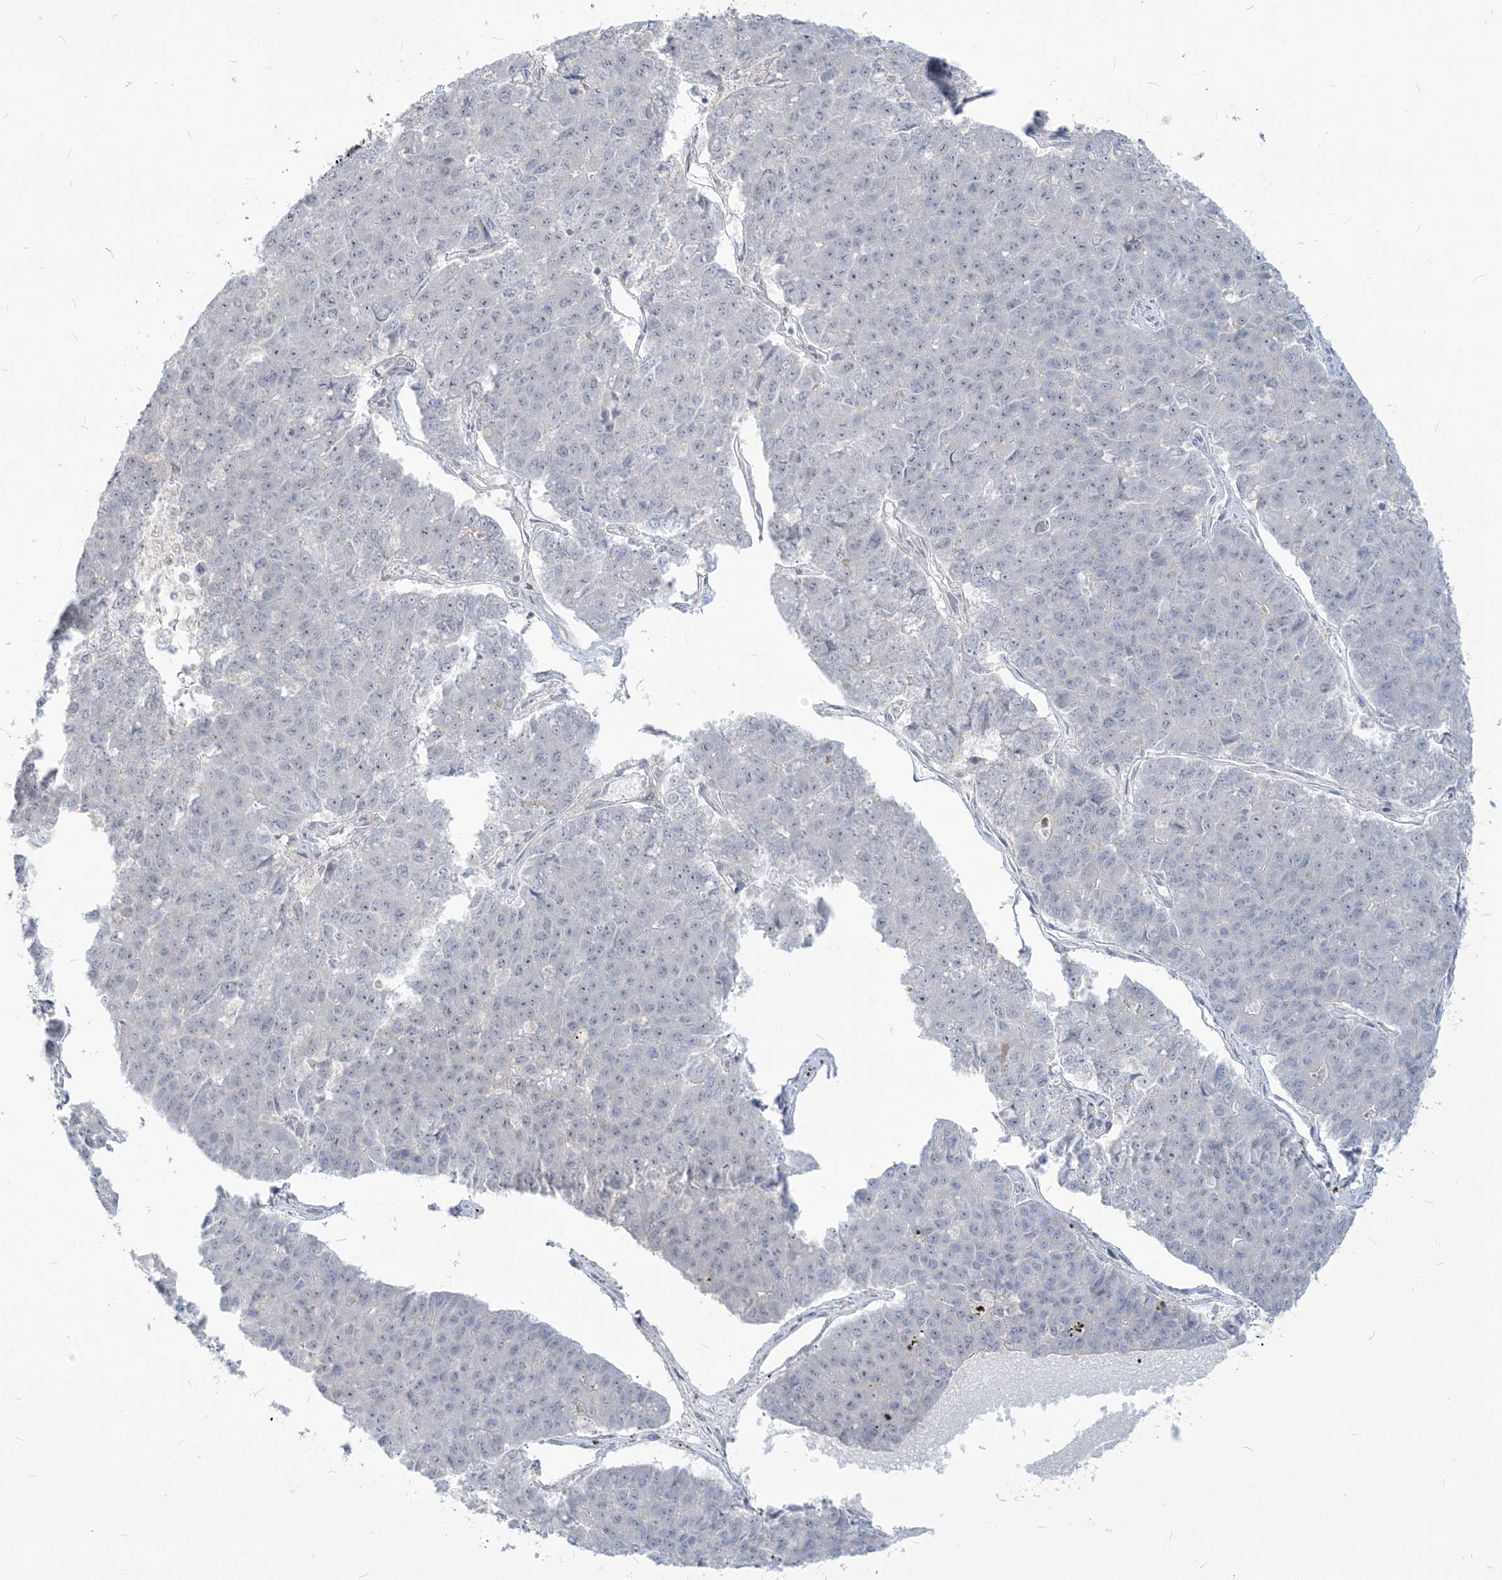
{"staining": {"intensity": "negative", "quantity": "none", "location": "none"}, "tissue": "pancreatic cancer", "cell_type": "Tumor cells", "image_type": "cancer", "snomed": [{"axis": "morphology", "description": "Adenocarcinoma, NOS"}, {"axis": "topography", "description": "Pancreas"}], "caption": "Immunohistochemistry histopathology image of human adenocarcinoma (pancreatic) stained for a protein (brown), which reveals no expression in tumor cells. Nuclei are stained in blue.", "gene": "SDAD1", "patient": {"sex": "male", "age": 50}}